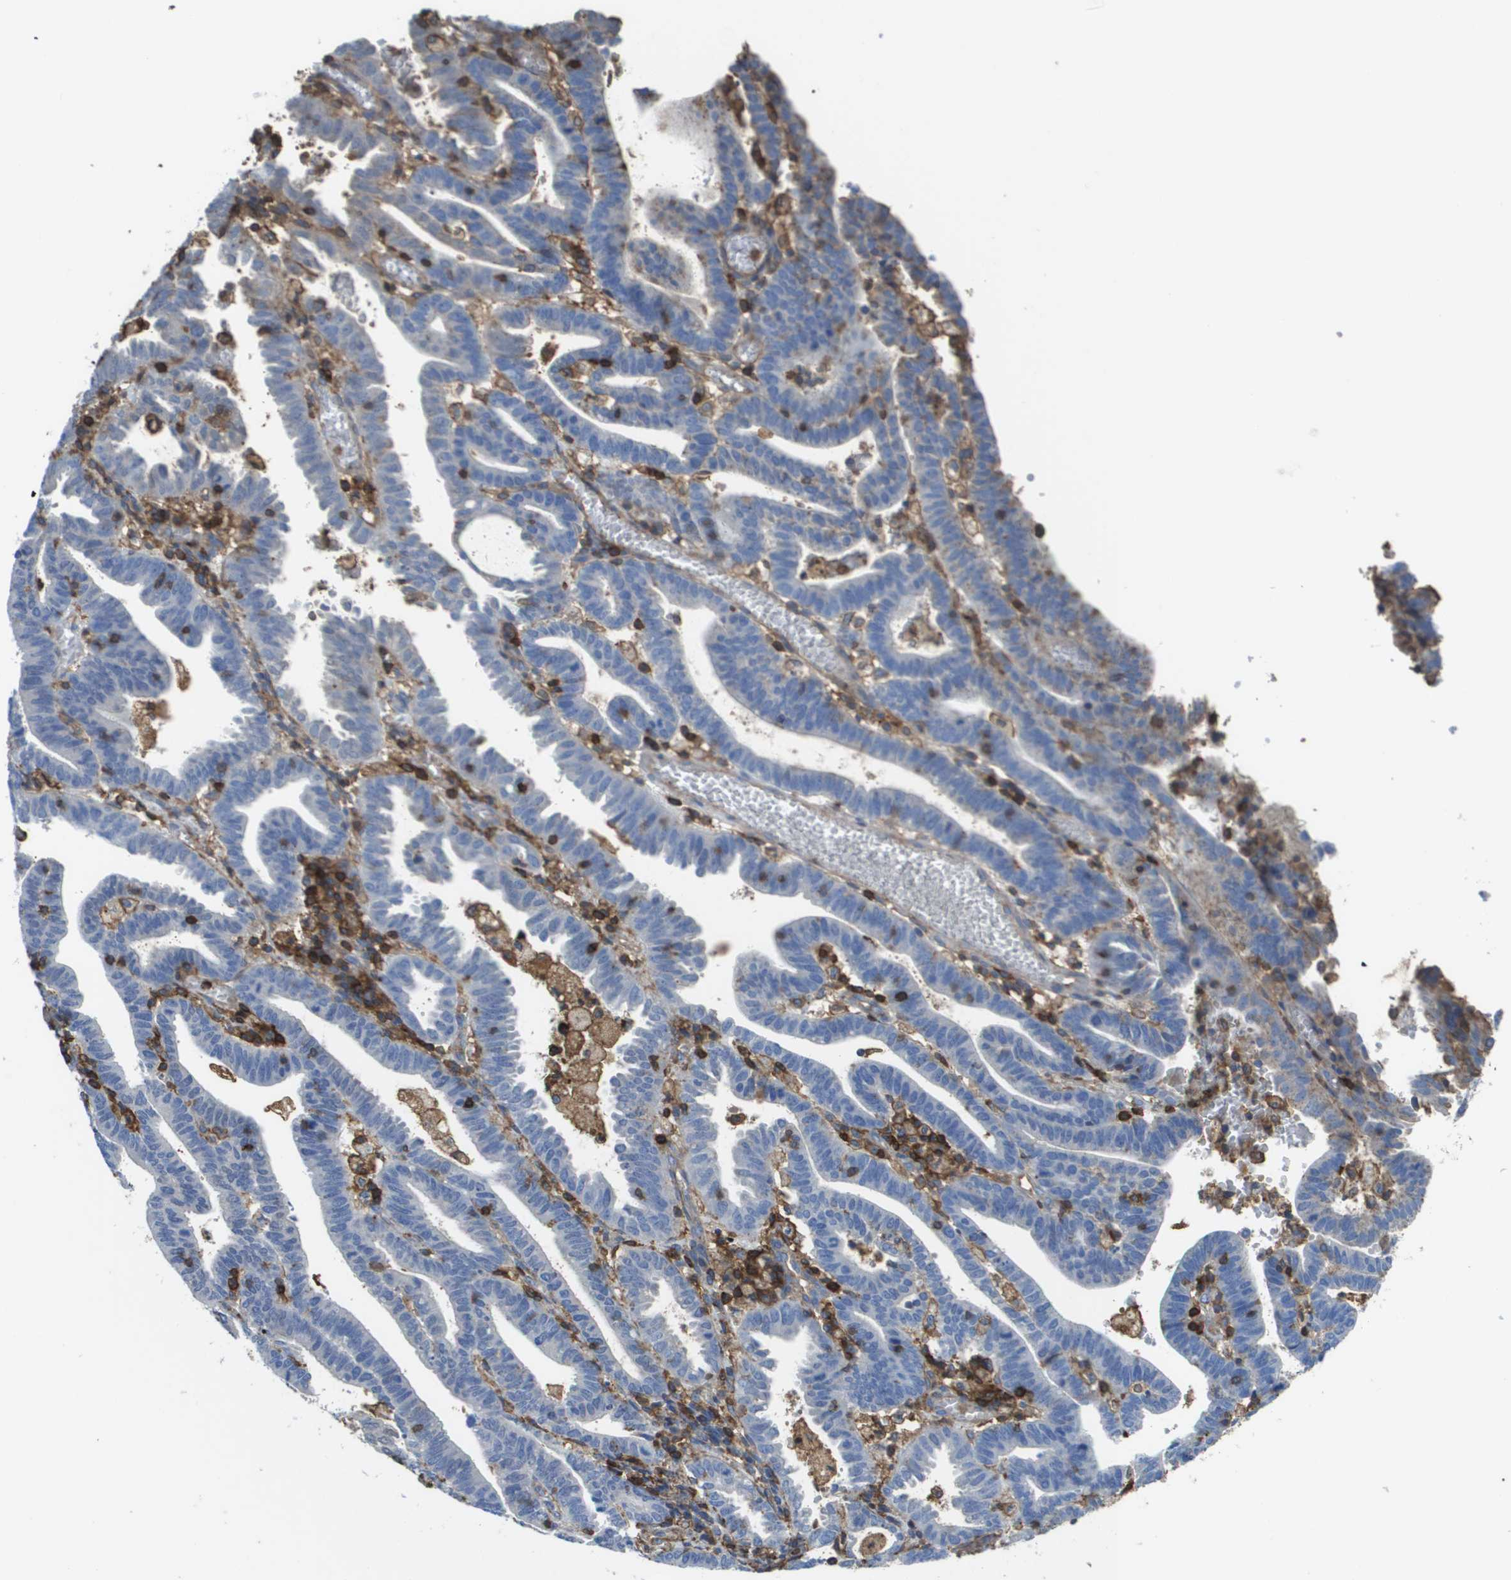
{"staining": {"intensity": "negative", "quantity": "none", "location": "none"}, "tissue": "endometrial cancer", "cell_type": "Tumor cells", "image_type": "cancer", "snomed": [{"axis": "morphology", "description": "Adenocarcinoma, NOS"}, {"axis": "topography", "description": "Uterus"}], "caption": "Tumor cells are negative for brown protein staining in adenocarcinoma (endometrial).", "gene": "PASK", "patient": {"sex": "female", "age": 83}}